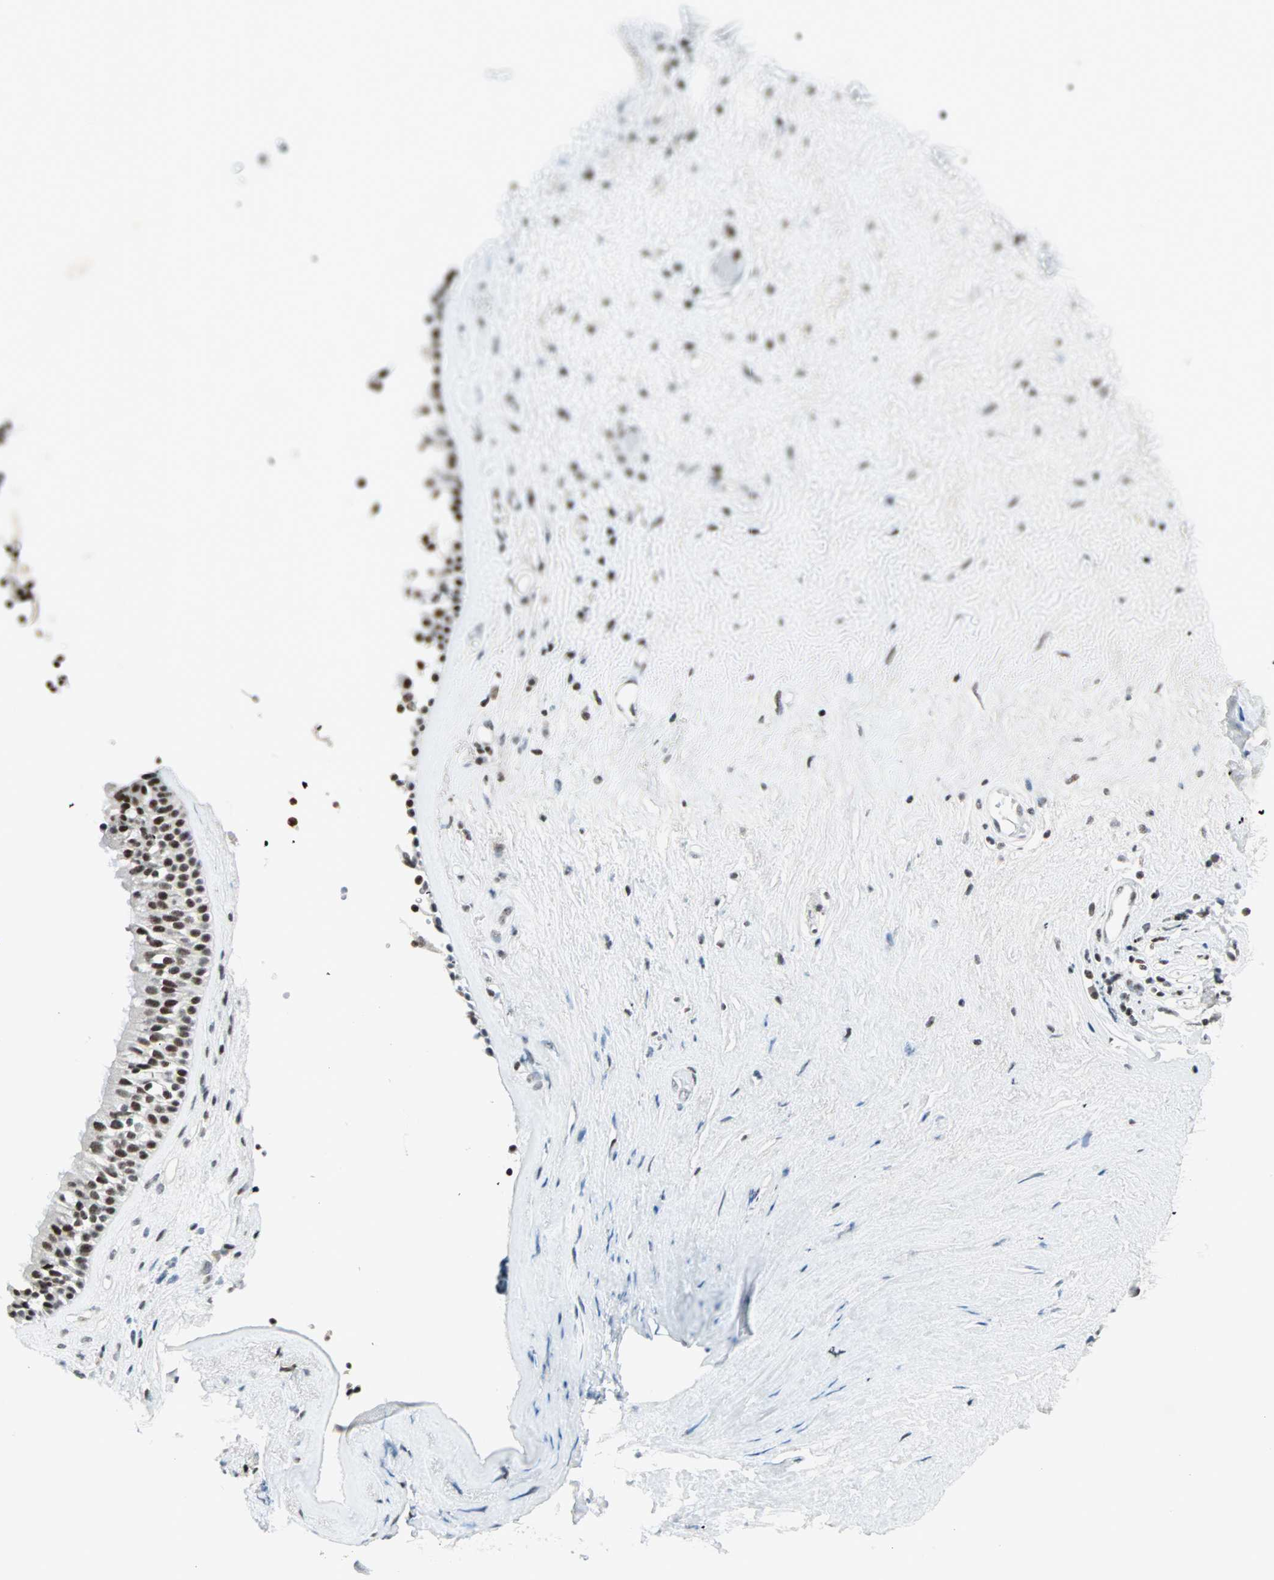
{"staining": {"intensity": "strong", "quantity": ">75%", "location": "nuclear"}, "tissue": "nasopharynx", "cell_type": "Respiratory epithelial cells", "image_type": "normal", "snomed": [{"axis": "morphology", "description": "Normal tissue, NOS"}, {"axis": "morphology", "description": "Inflammation, NOS"}, {"axis": "topography", "description": "Nasopharynx"}], "caption": "IHC staining of normal nasopharynx, which displays high levels of strong nuclear expression in about >75% of respiratory epithelial cells indicating strong nuclear protein positivity. The staining was performed using DAB (brown) for protein detection and nuclei were counterstained in hematoxylin (blue).", "gene": "SIN3A", "patient": {"sex": "male", "age": 48}}